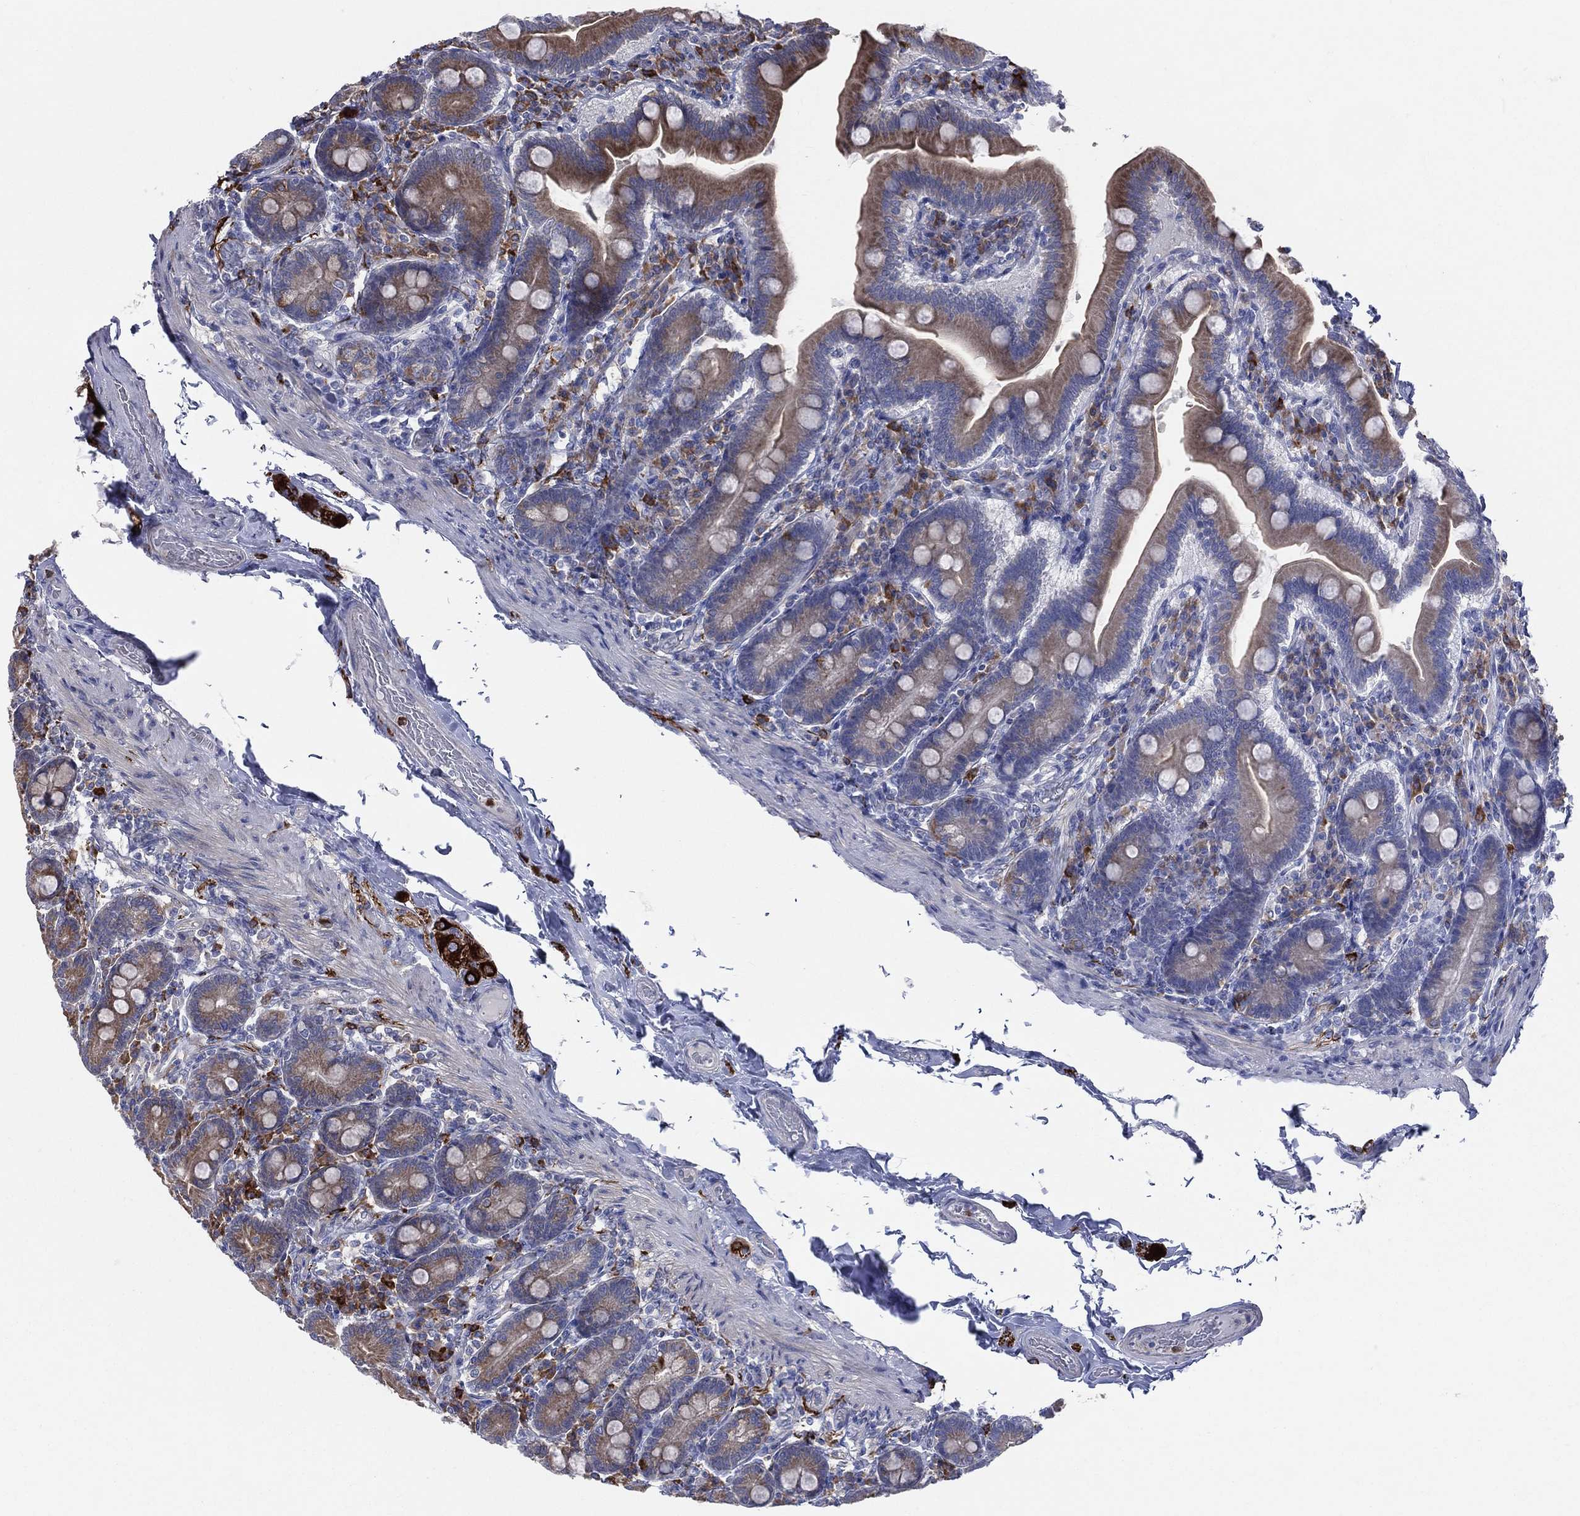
{"staining": {"intensity": "moderate", "quantity": "25%-75%", "location": "cytoplasmic/membranous"}, "tissue": "small intestine", "cell_type": "Glandular cells", "image_type": "normal", "snomed": [{"axis": "morphology", "description": "Normal tissue, NOS"}, {"axis": "topography", "description": "Small intestine"}], "caption": "A micrograph of human small intestine stained for a protein exhibits moderate cytoplasmic/membranous brown staining in glandular cells.", "gene": "CCDC159", "patient": {"sex": "male", "age": 66}}